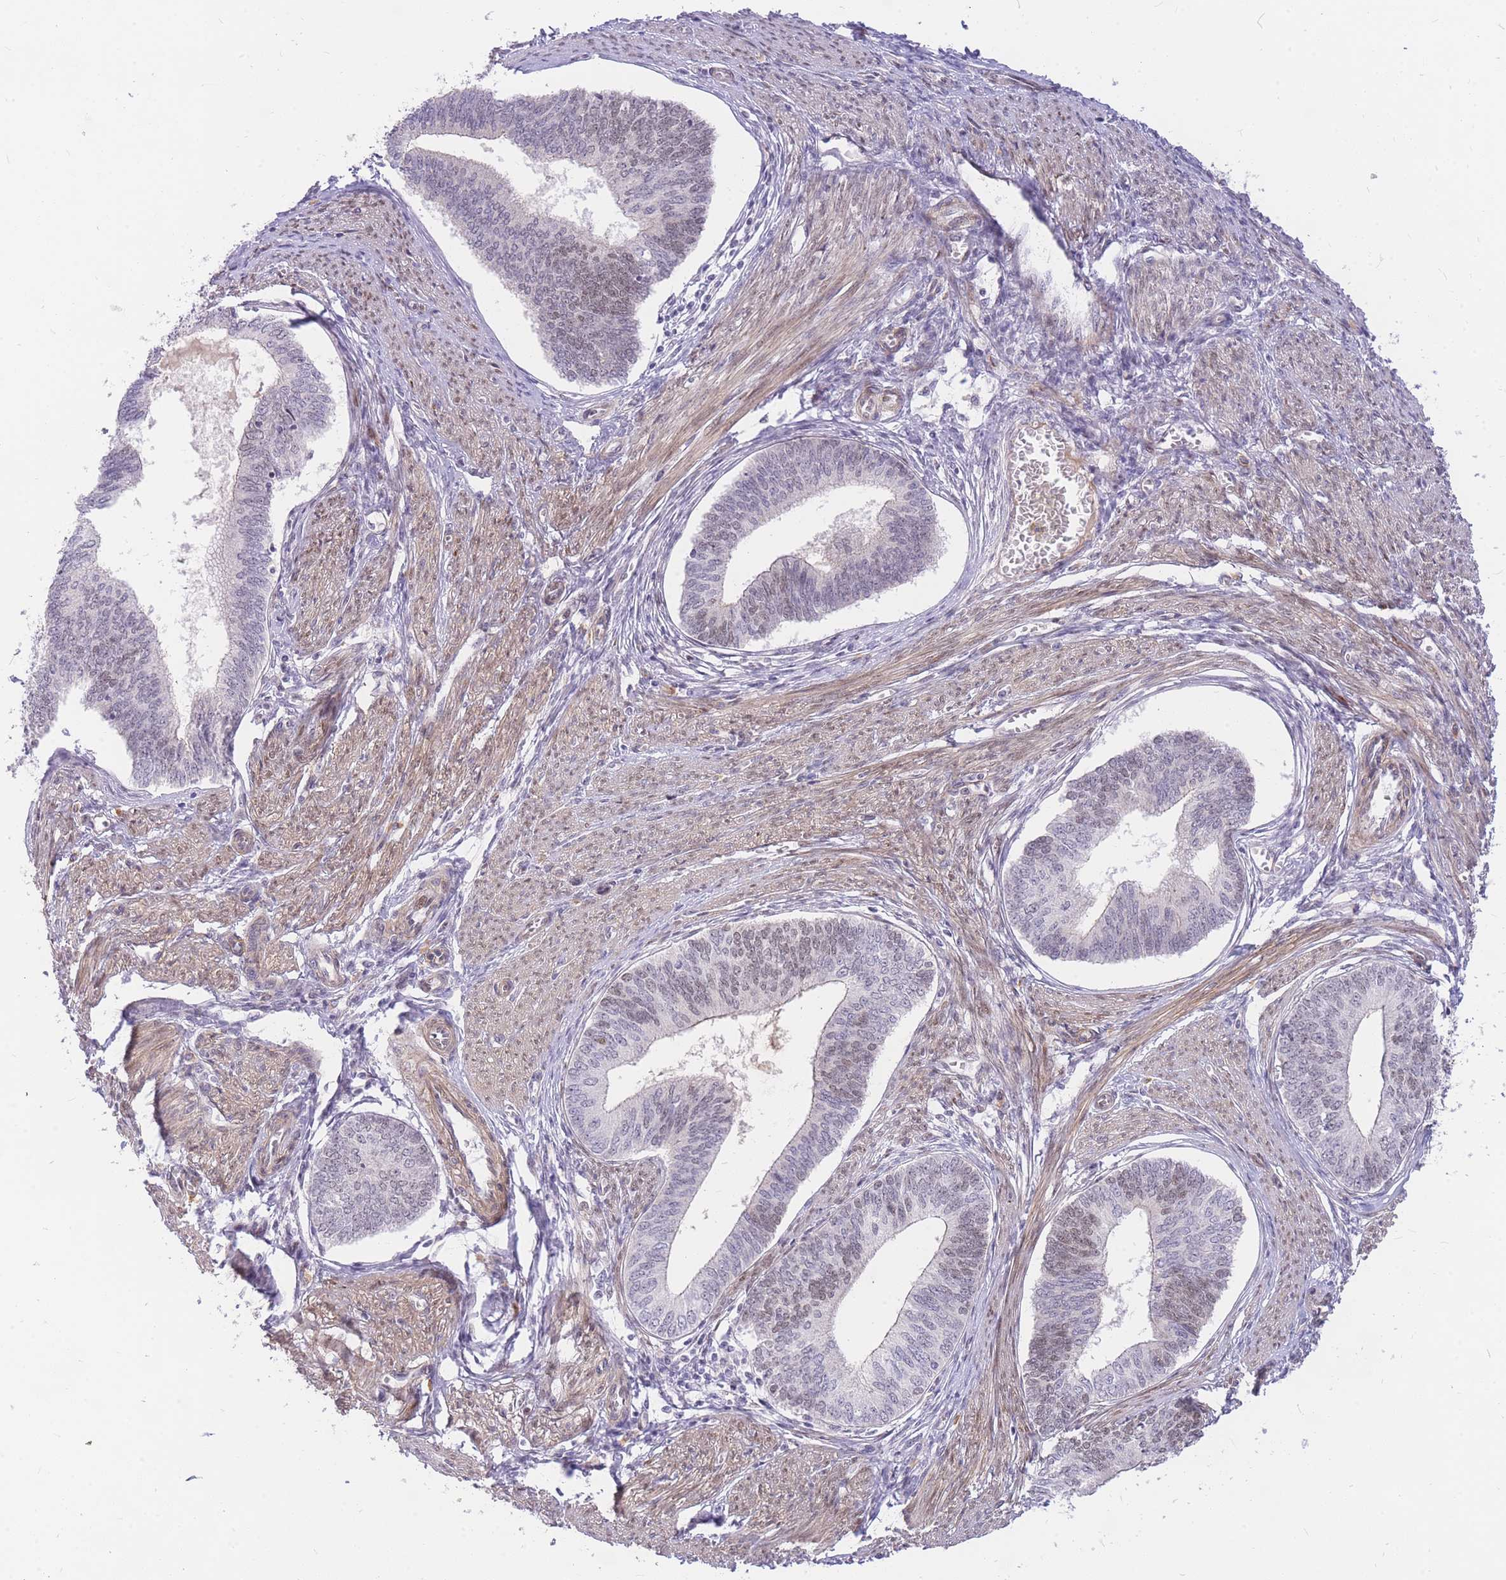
{"staining": {"intensity": "weak", "quantity": "25%-75%", "location": "nuclear"}, "tissue": "endometrial cancer", "cell_type": "Tumor cells", "image_type": "cancer", "snomed": [{"axis": "morphology", "description": "Adenocarcinoma, NOS"}, {"axis": "topography", "description": "Endometrium"}], "caption": "Immunohistochemical staining of human endometrial adenocarcinoma exhibits low levels of weak nuclear expression in about 25%-75% of tumor cells.", "gene": "TLE2", "patient": {"sex": "female", "age": 68}}